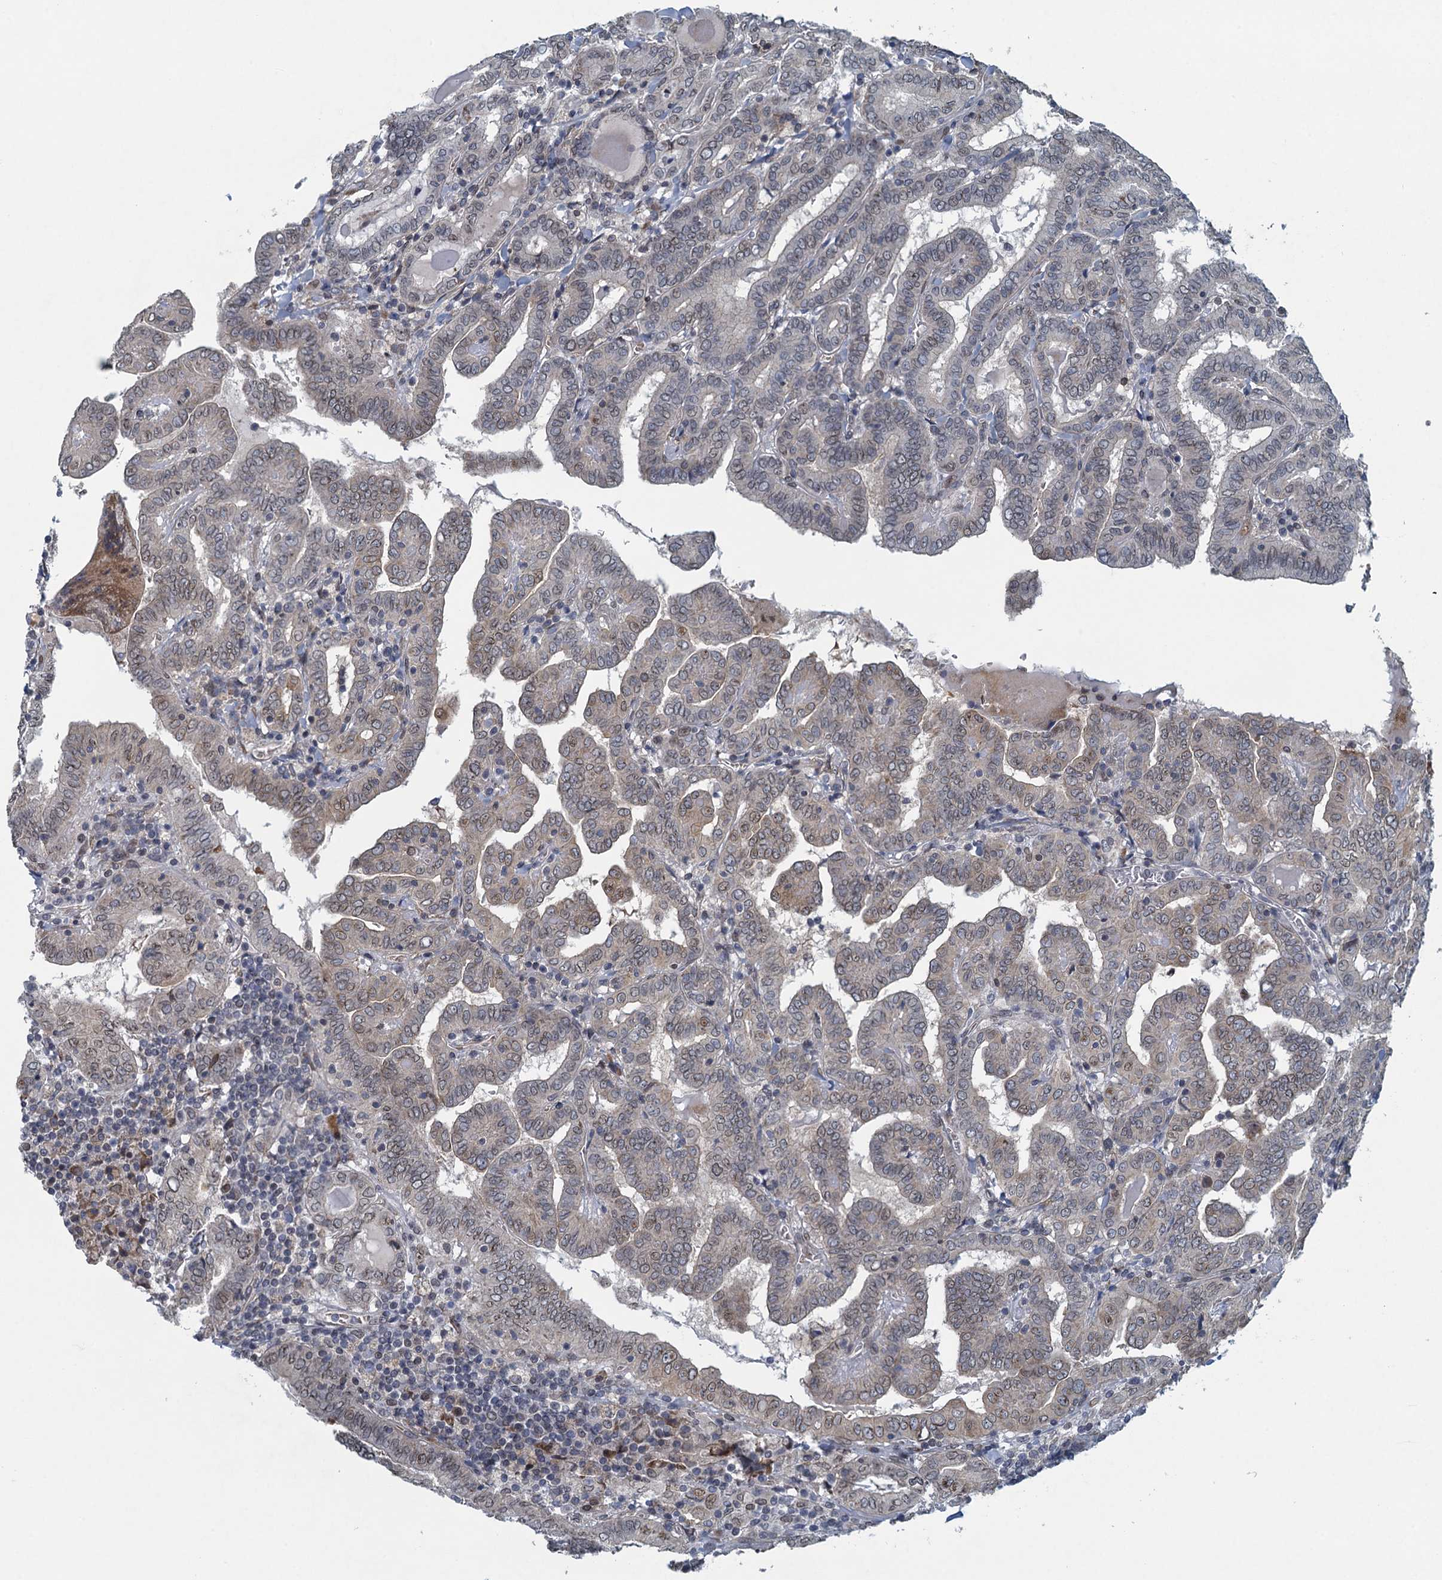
{"staining": {"intensity": "weak", "quantity": "25%-75%", "location": "cytoplasmic/membranous,nuclear"}, "tissue": "thyroid cancer", "cell_type": "Tumor cells", "image_type": "cancer", "snomed": [{"axis": "morphology", "description": "Papillary adenocarcinoma, NOS"}, {"axis": "topography", "description": "Thyroid gland"}], "caption": "Papillary adenocarcinoma (thyroid) stained with a protein marker reveals weak staining in tumor cells.", "gene": "CCDC34", "patient": {"sex": "female", "age": 72}}